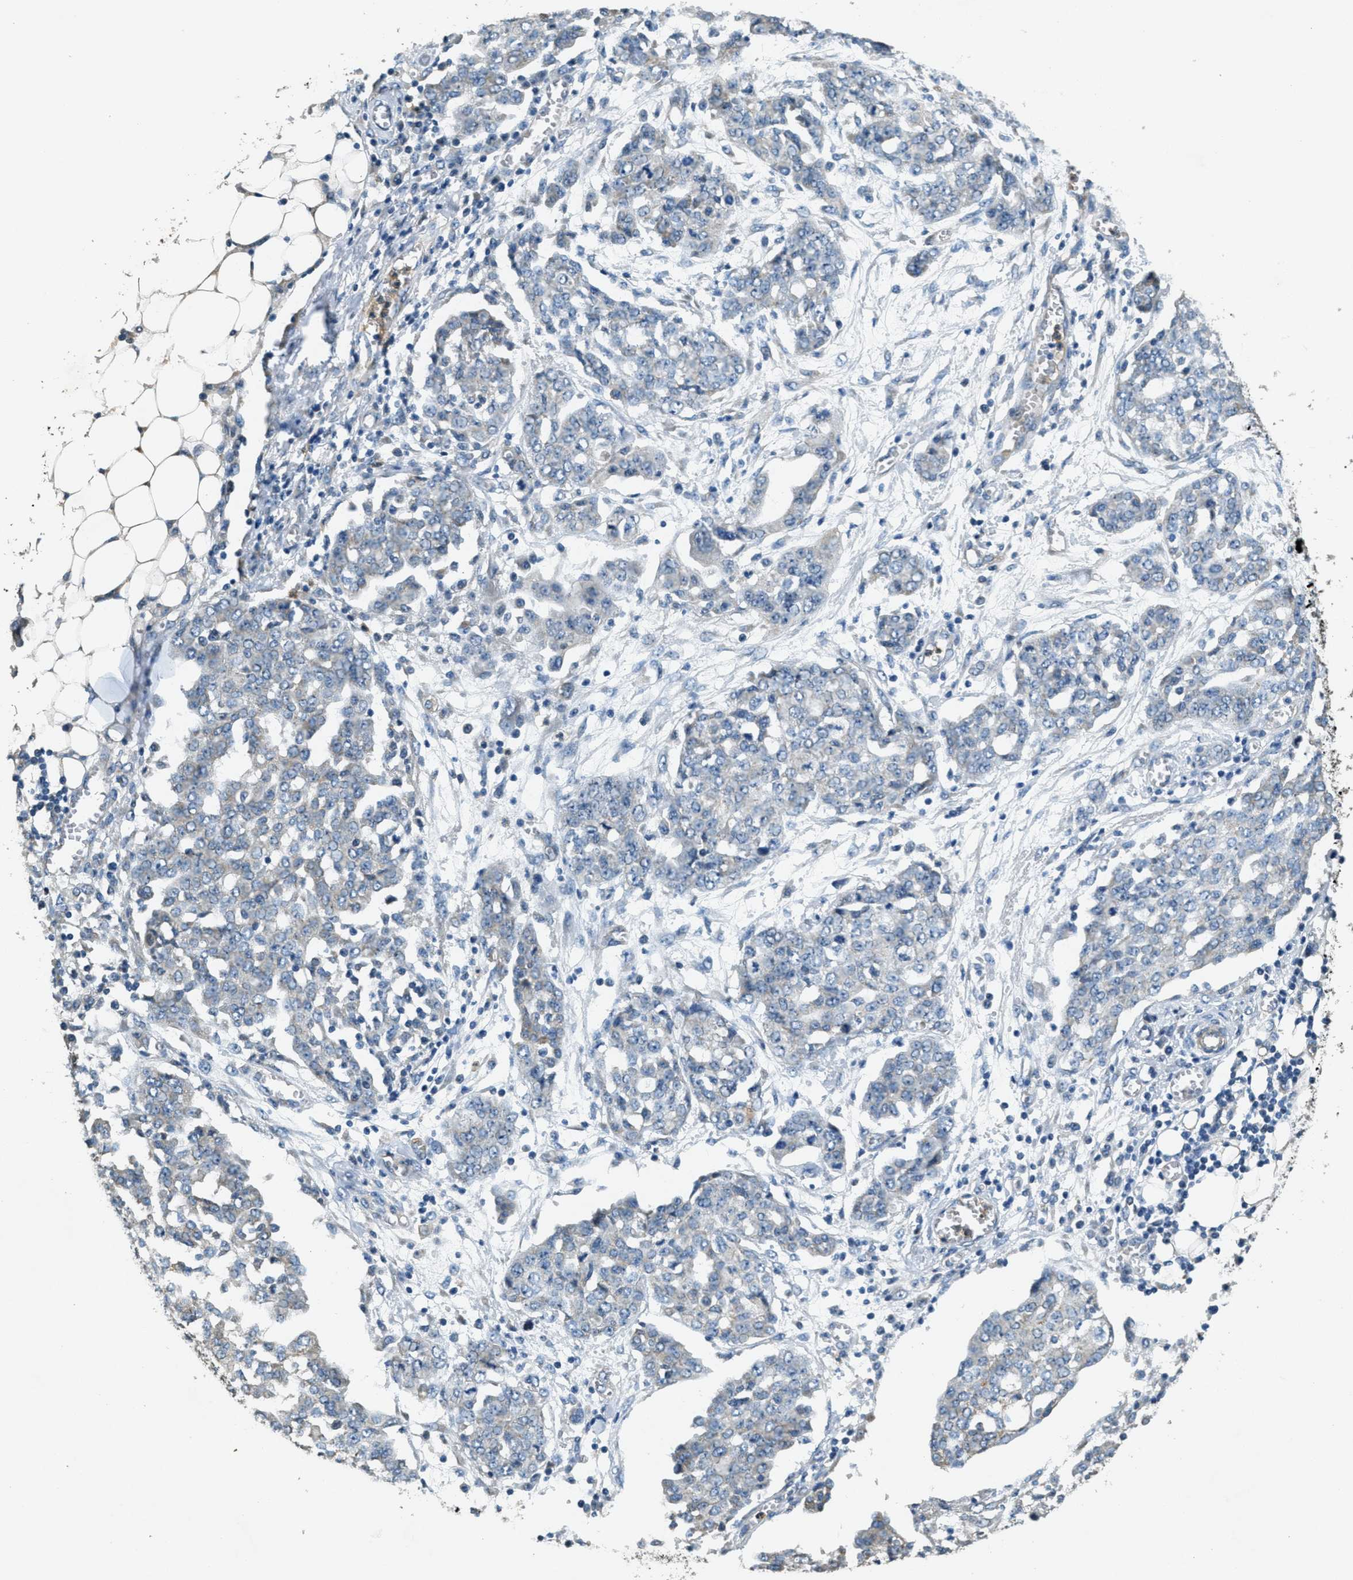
{"staining": {"intensity": "negative", "quantity": "none", "location": "none"}, "tissue": "ovarian cancer", "cell_type": "Tumor cells", "image_type": "cancer", "snomed": [{"axis": "morphology", "description": "Cystadenocarcinoma, serous, NOS"}, {"axis": "topography", "description": "Soft tissue"}, {"axis": "topography", "description": "Ovary"}], "caption": "Micrograph shows no significant protein staining in tumor cells of serous cystadenocarcinoma (ovarian). (DAB (3,3'-diaminobenzidine) immunohistochemistry (IHC) with hematoxylin counter stain).", "gene": "TOMM70", "patient": {"sex": "female", "age": 57}}